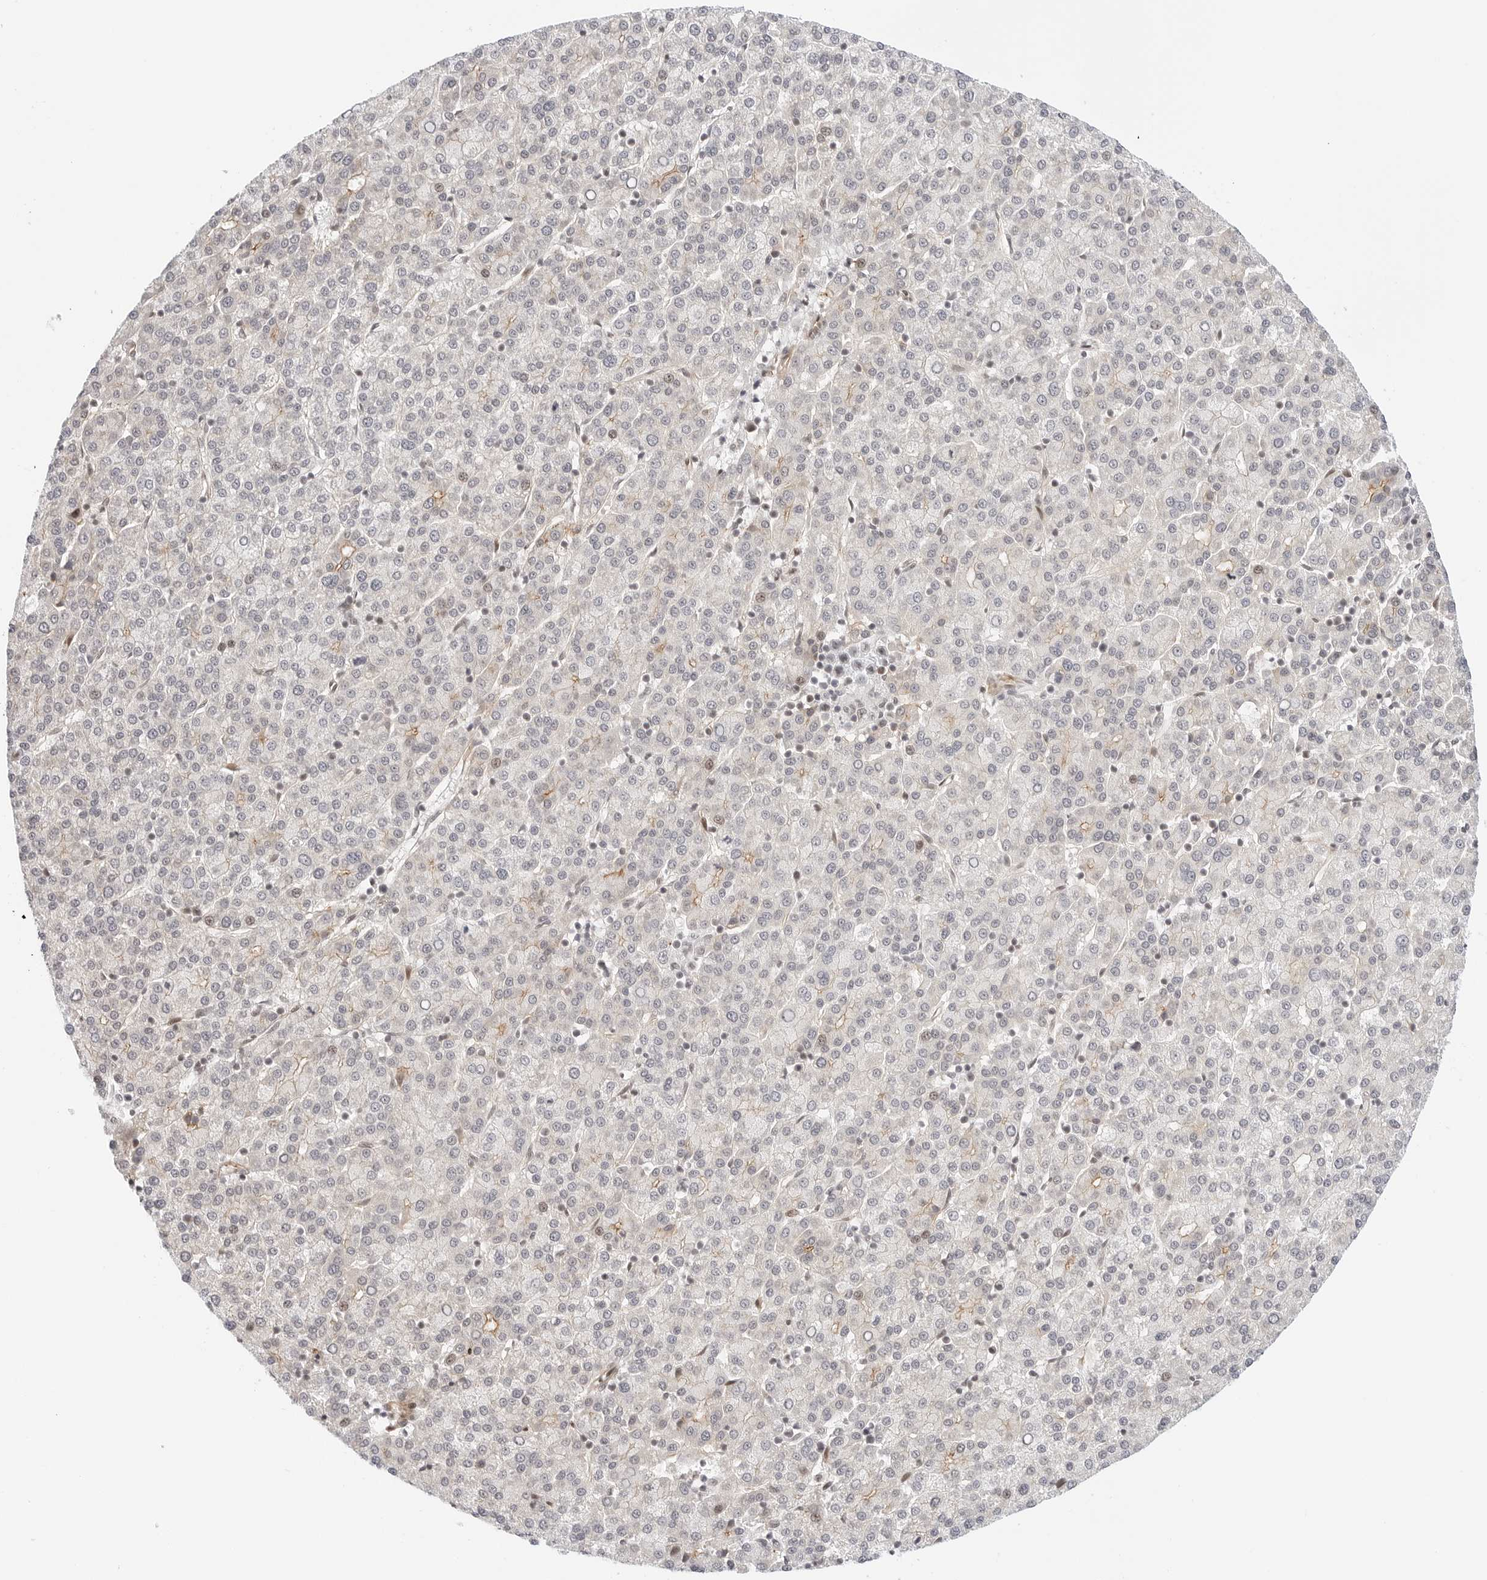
{"staining": {"intensity": "negative", "quantity": "none", "location": "none"}, "tissue": "liver cancer", "cell_type": "Tumor cells", "image_type": "cancer", "snomed": [{"axis": "morphology", "description": "Carcinoma, Hepatocellular, NOS"}, {"axis": "topography", "description": "Liver"}], "caption": "The photomicrograph displays no staining of tumor cells in hepatocellular carcinoma (liver). Nuclei are stained in blue.", "gene": "ZNF613", "patient": {"sex": "female", "age": 58}}